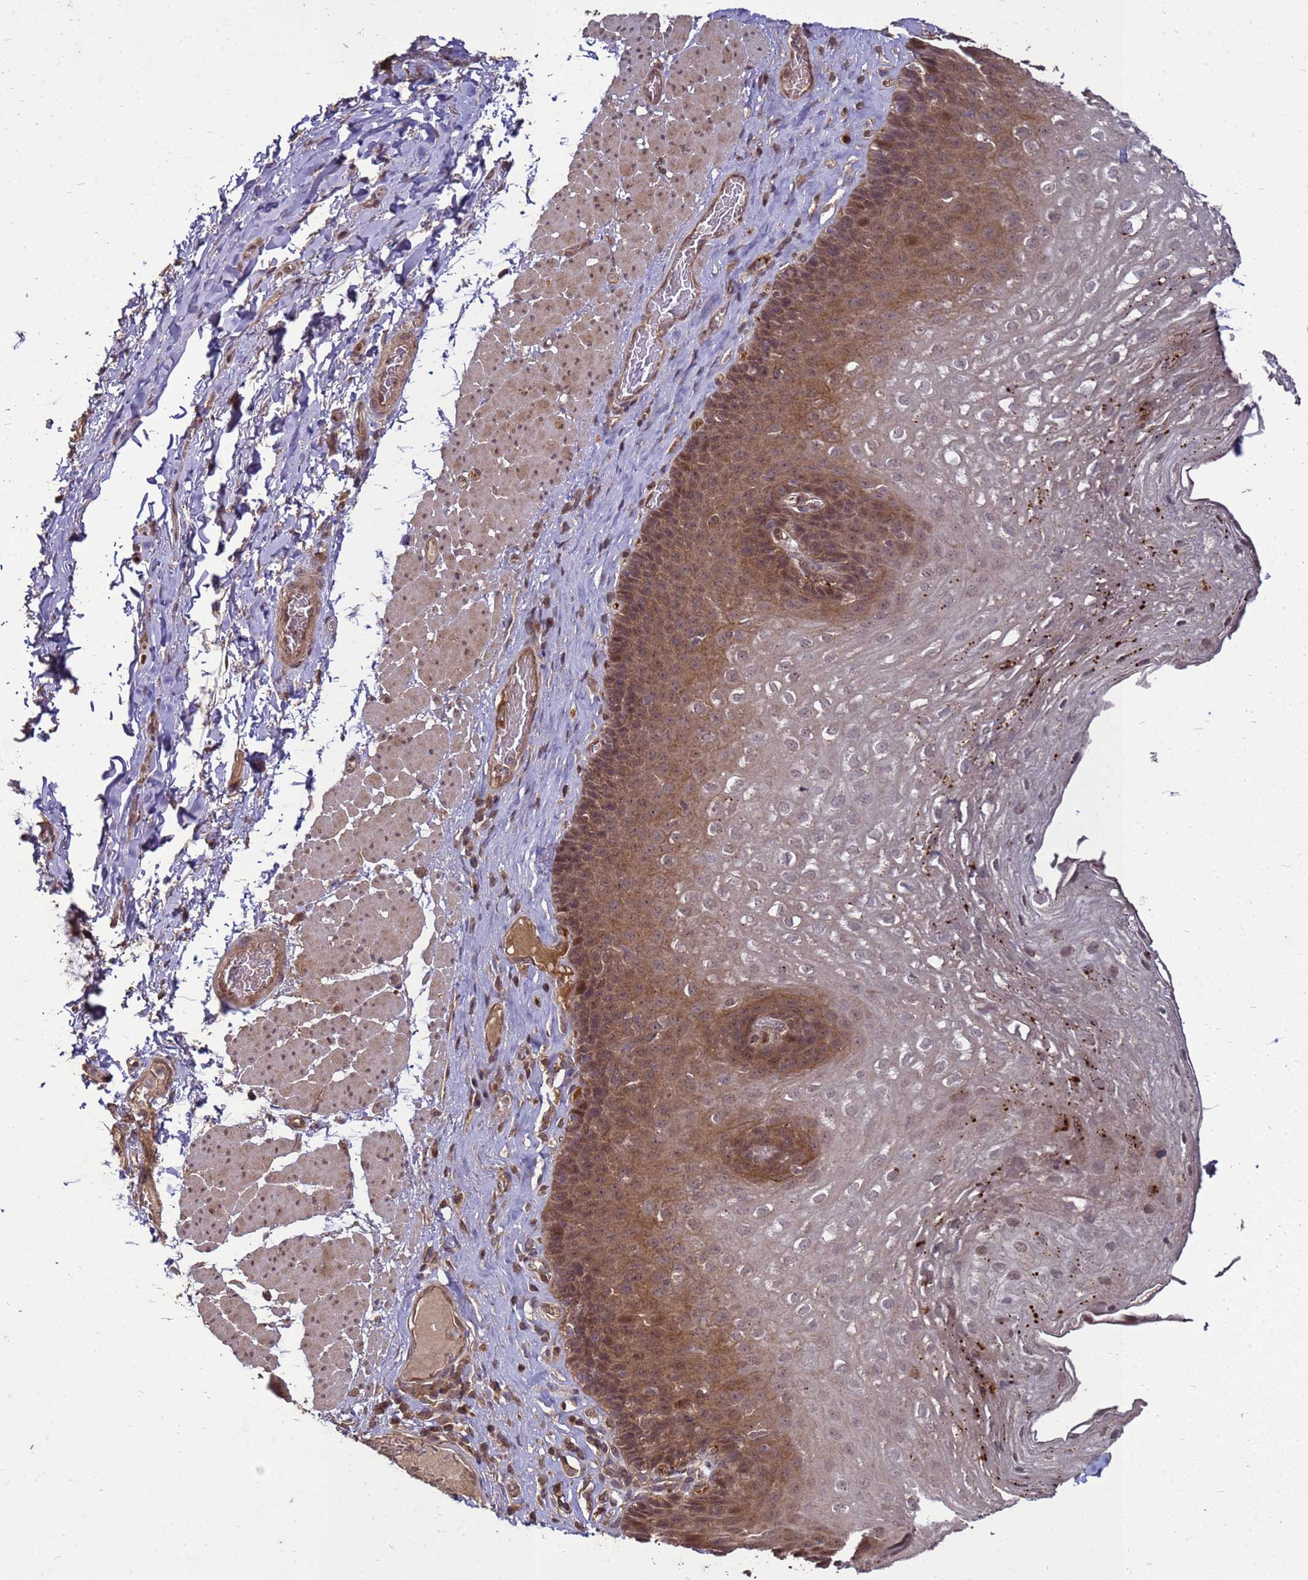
{"staining": {"intensity": "moderate", "quantity": "25%-75%", "location": "cytoplasmic/membranous,nuclear"}, "tissue": "esophagus", "cell_type": "Squamous epithelial cells", "image_type": "normal", "snomed": [{"axis": "morphology", "description": "Normal tissue, NOS"}, {"axis": "topography", "description": "Esophagus"}], "caption": "Moderate cytoplasmic/membranous,nuclear protein staining is identified in approximately 25%-75% of squamous epithelial cells in esophagus.", "gene": "CRBN", "patient": {"sex": "female", "age": 66}}